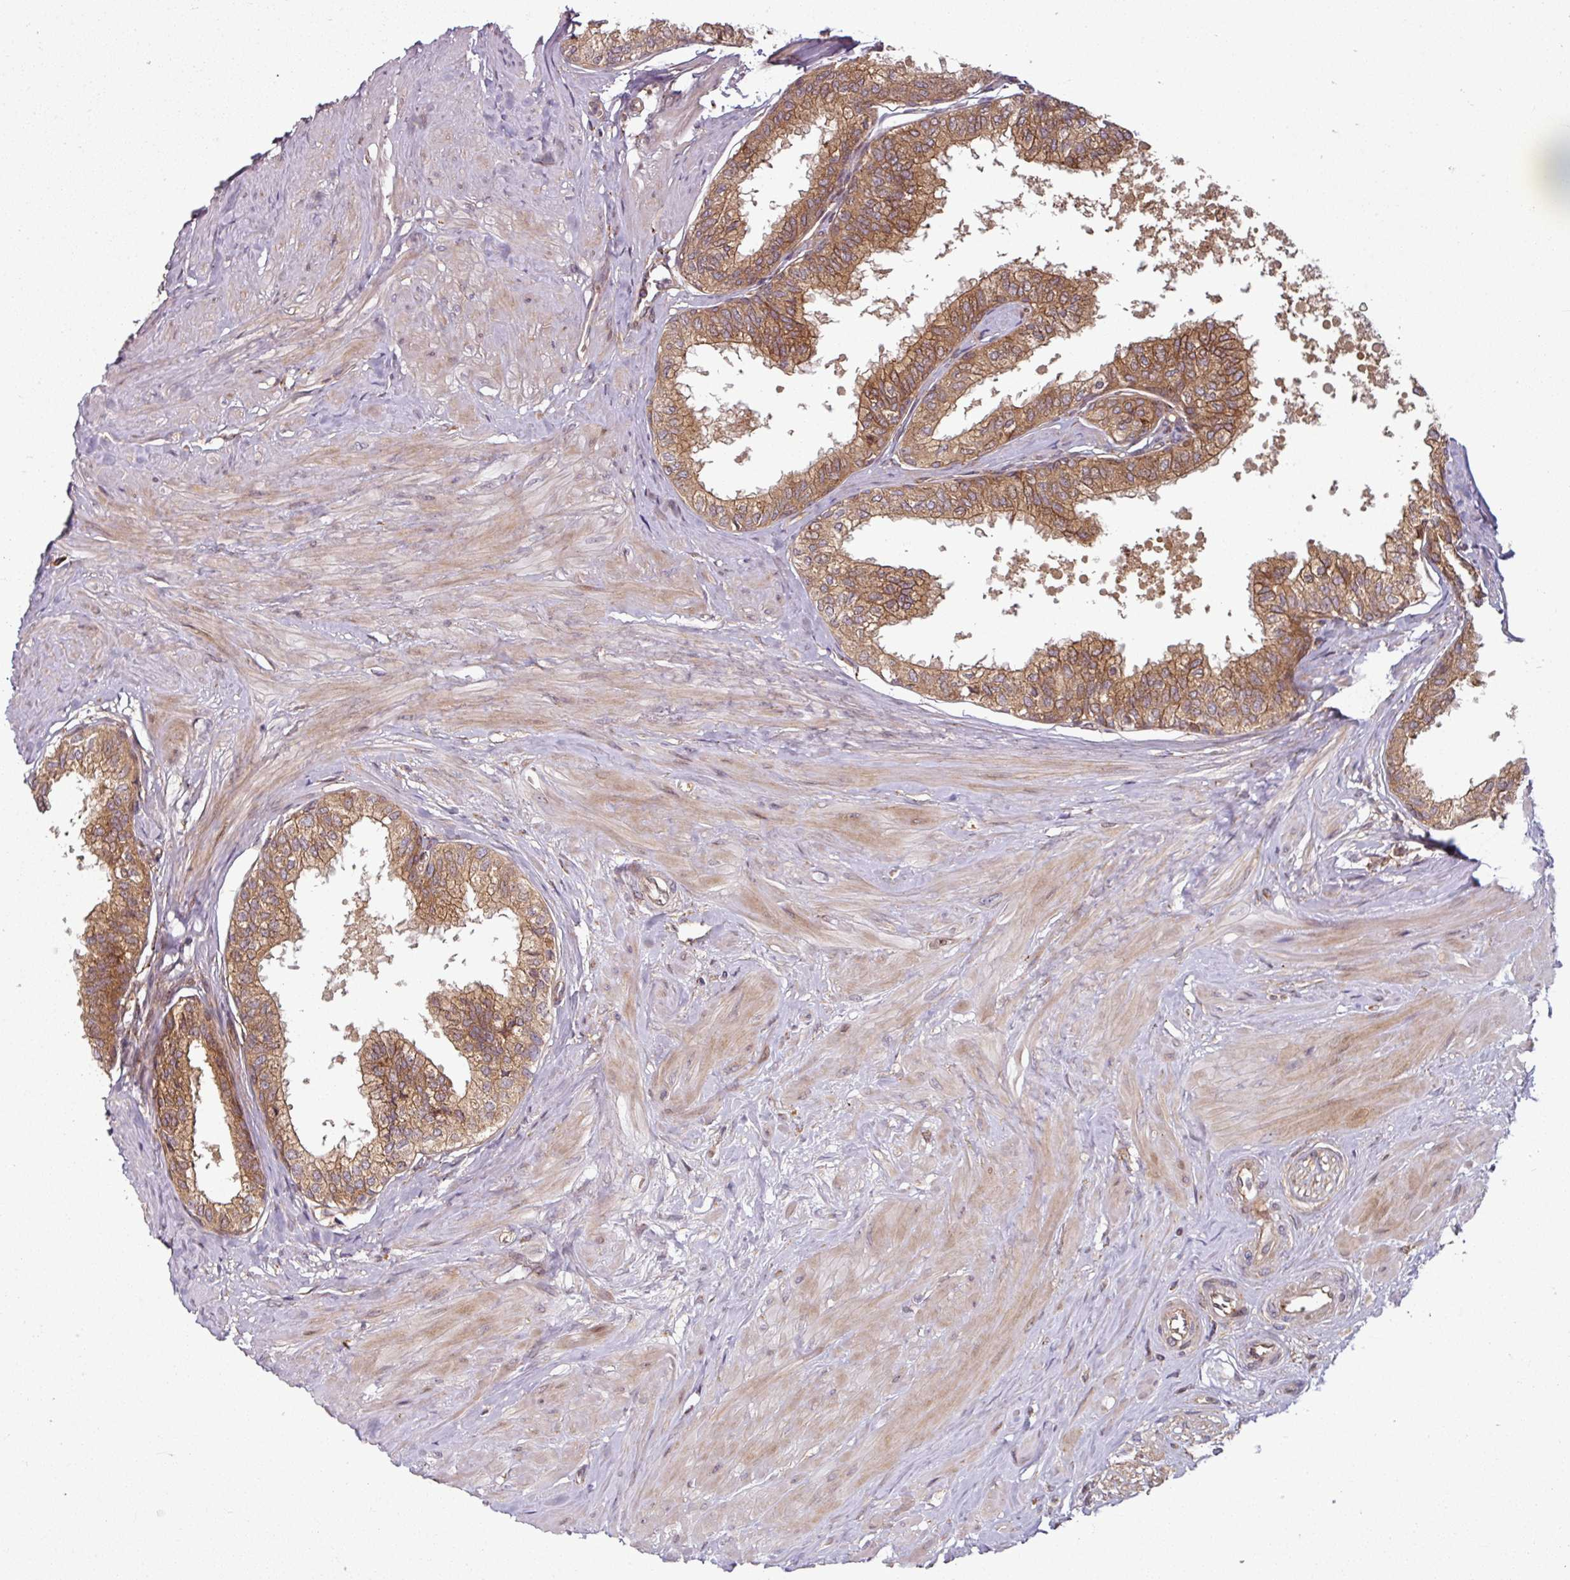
{"staining": {"intensity": "strong", "quantity": ">75%", "location": "cytoplasmic/membranous"}, "tissue": "seminal vesicle", "cell_type": "Glandular cells", "image_type": "normal", "snomed": [{"axis": "morphology", "description": "Normal tissue, NOS"}, {"axis": "topography", "description": "Prostate"}, {"axis": "topography", "description": "Seminal veicle"}], "caption": "Strong cytoplasmic/membranous positivity is identified in about >75% of glandular cells in normal seminal vesicle. Immunohistochemistry (ihc) stains the protein of interest in brown and the nuclei are stained blue.", "gene": "RAB5A", "patient": {"sex": "male", "age": 60}}